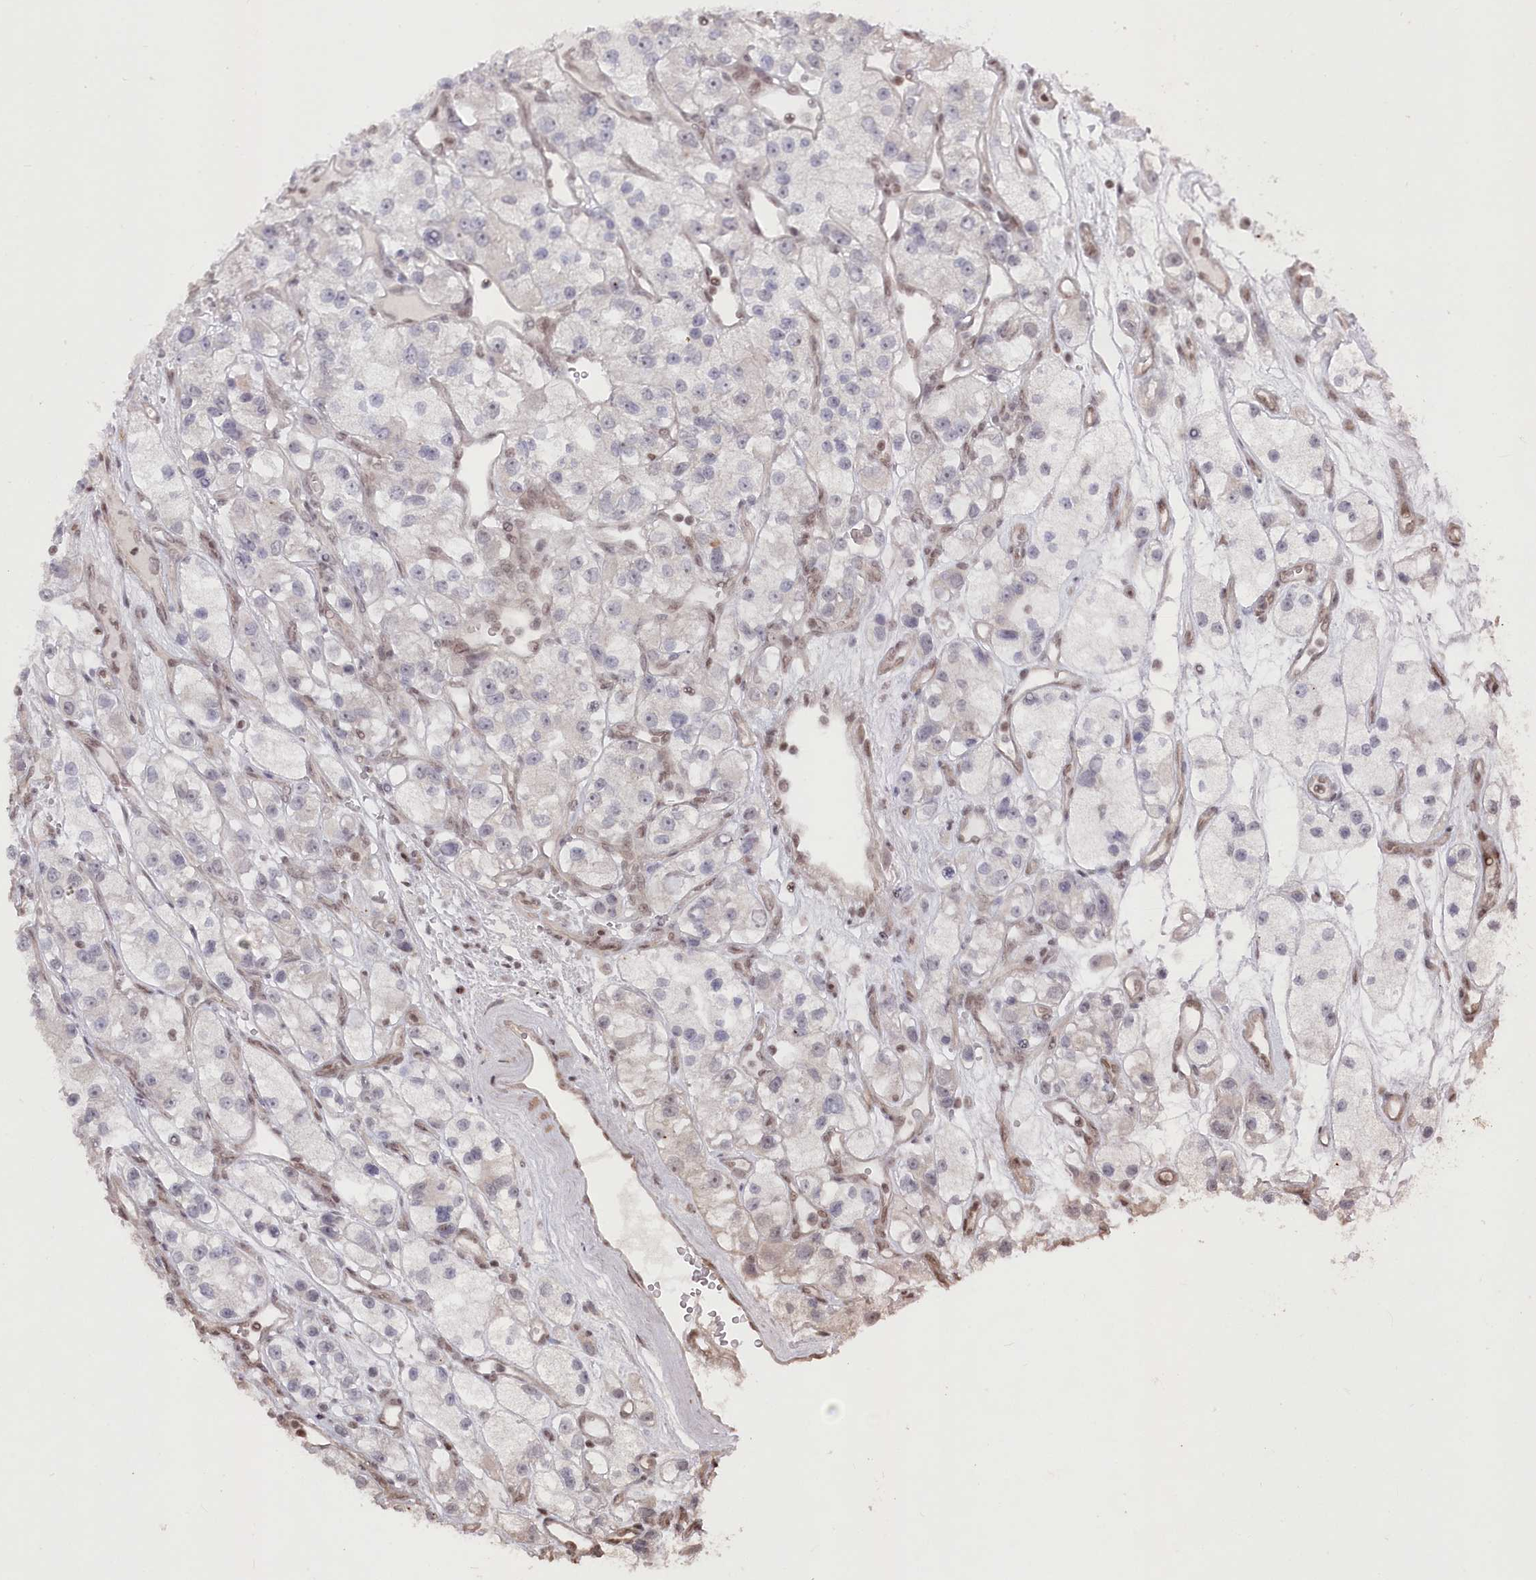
{"staining": {"intensity": "negative", "quantity": "none", "location": "none"}, "tissue": "renal cancer", "cell_type": "Tumor cells", "image_type": "cancer", "snomed": [{"axis": "morphology", "description": "Adenocarcinoma, NOS"}, {"axis": "topography", "description": "Kidney"}], "caption": "The image exhibits no significant positivity in tumor cells of adenocarcinoma (renal).", "gene": "CGGBP1", "patient": {"sex": "female", "age": 57}}